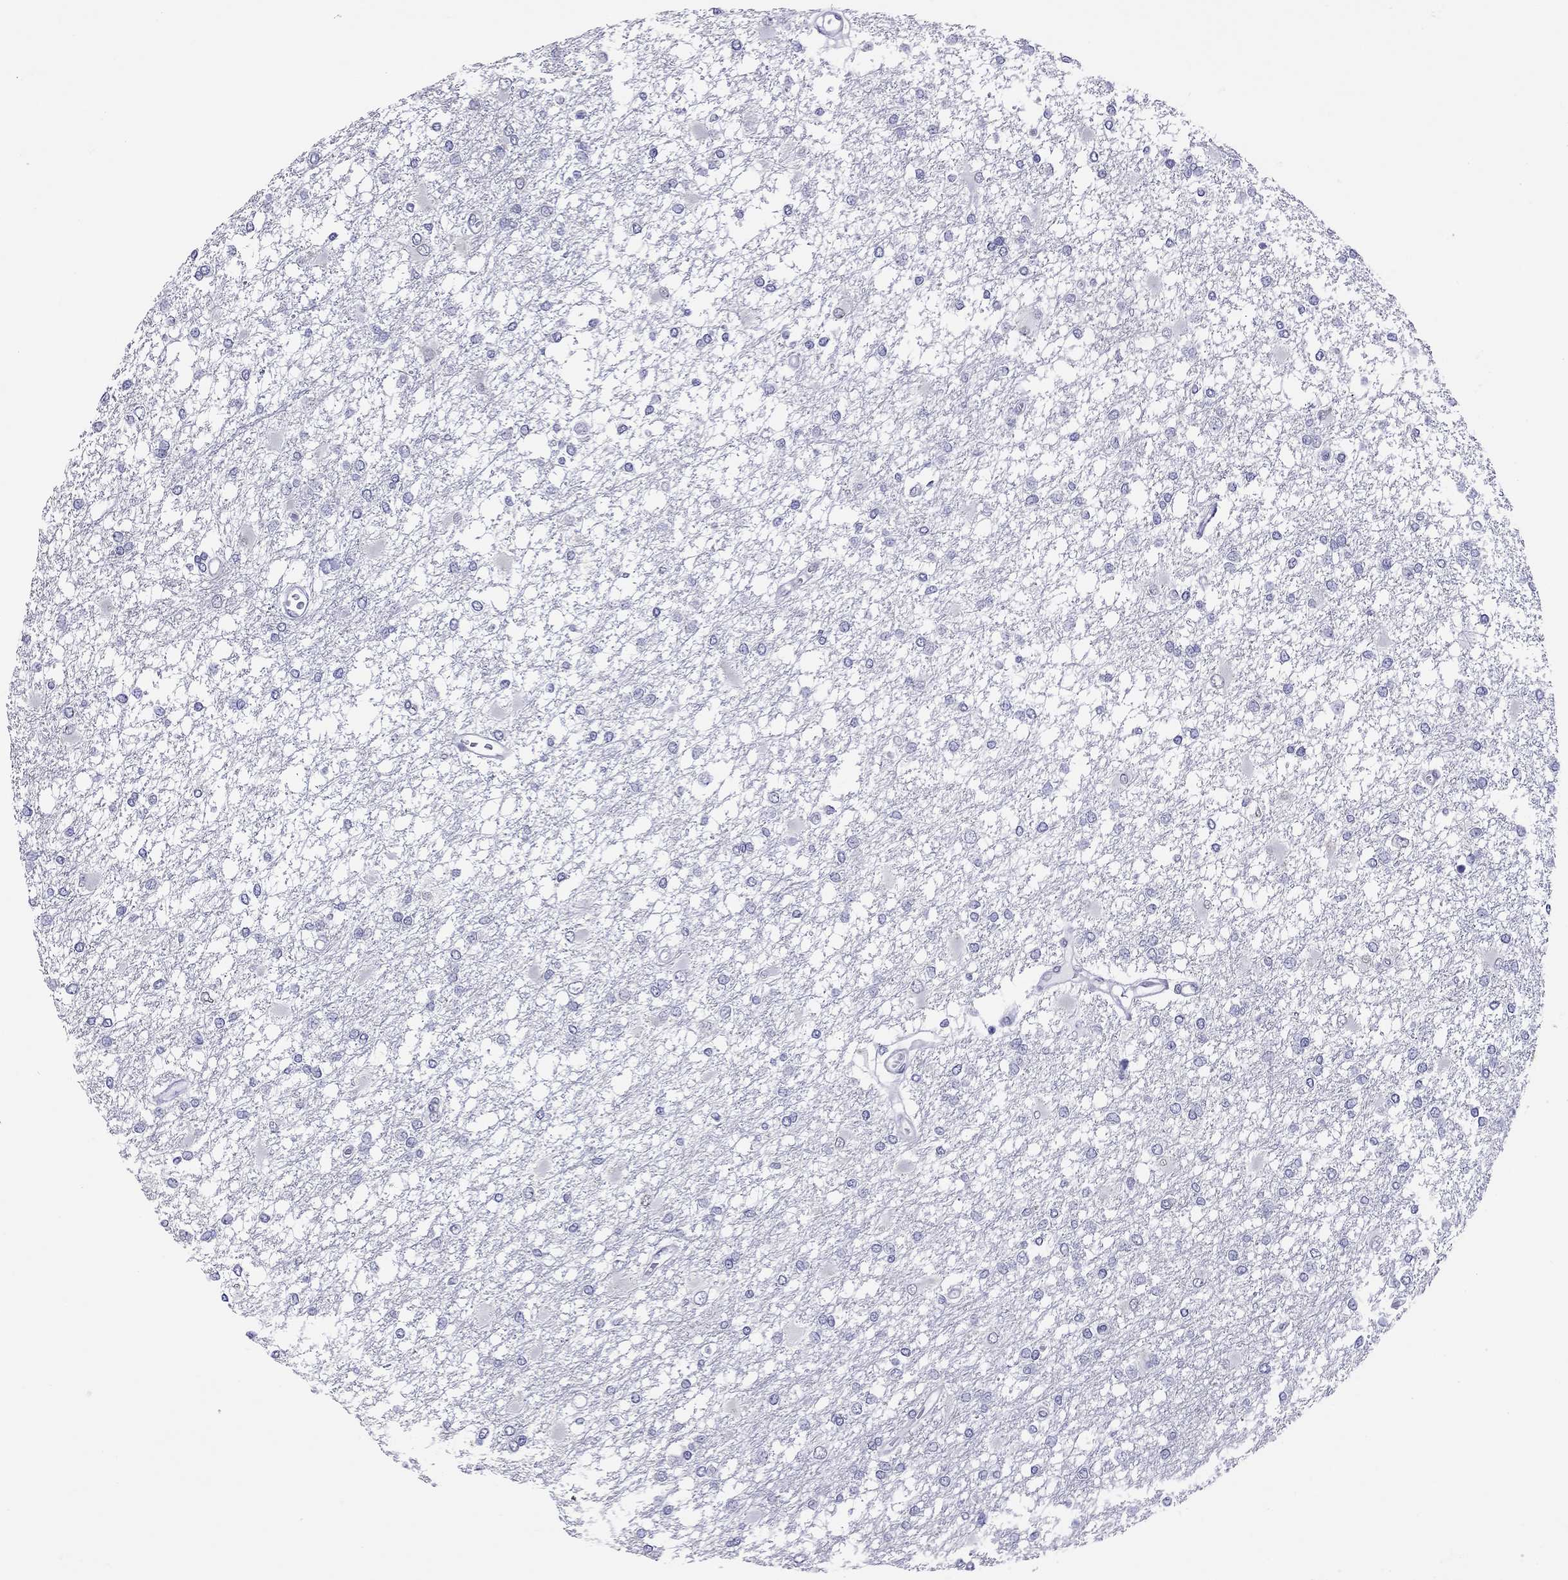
{"staining": {"intensity": "negative", "quantity": "none", "location": "none"}, "tissue": "glioma", "cell_type": "Tumor cells", "image_type": "cancer", "snomed": [{"axis": "morphology", "description": "Glioma, malignant, High grade"}, {"axis": "topography", "description": "Cerebral cortex"}], "caption": "This is an immunohistochemistry micrograph of human high-grade glioma (malignant). There is no positivity in tumor cells.", "gene": "ARMC12", "patient": {"sex": "male", "age": 79}}